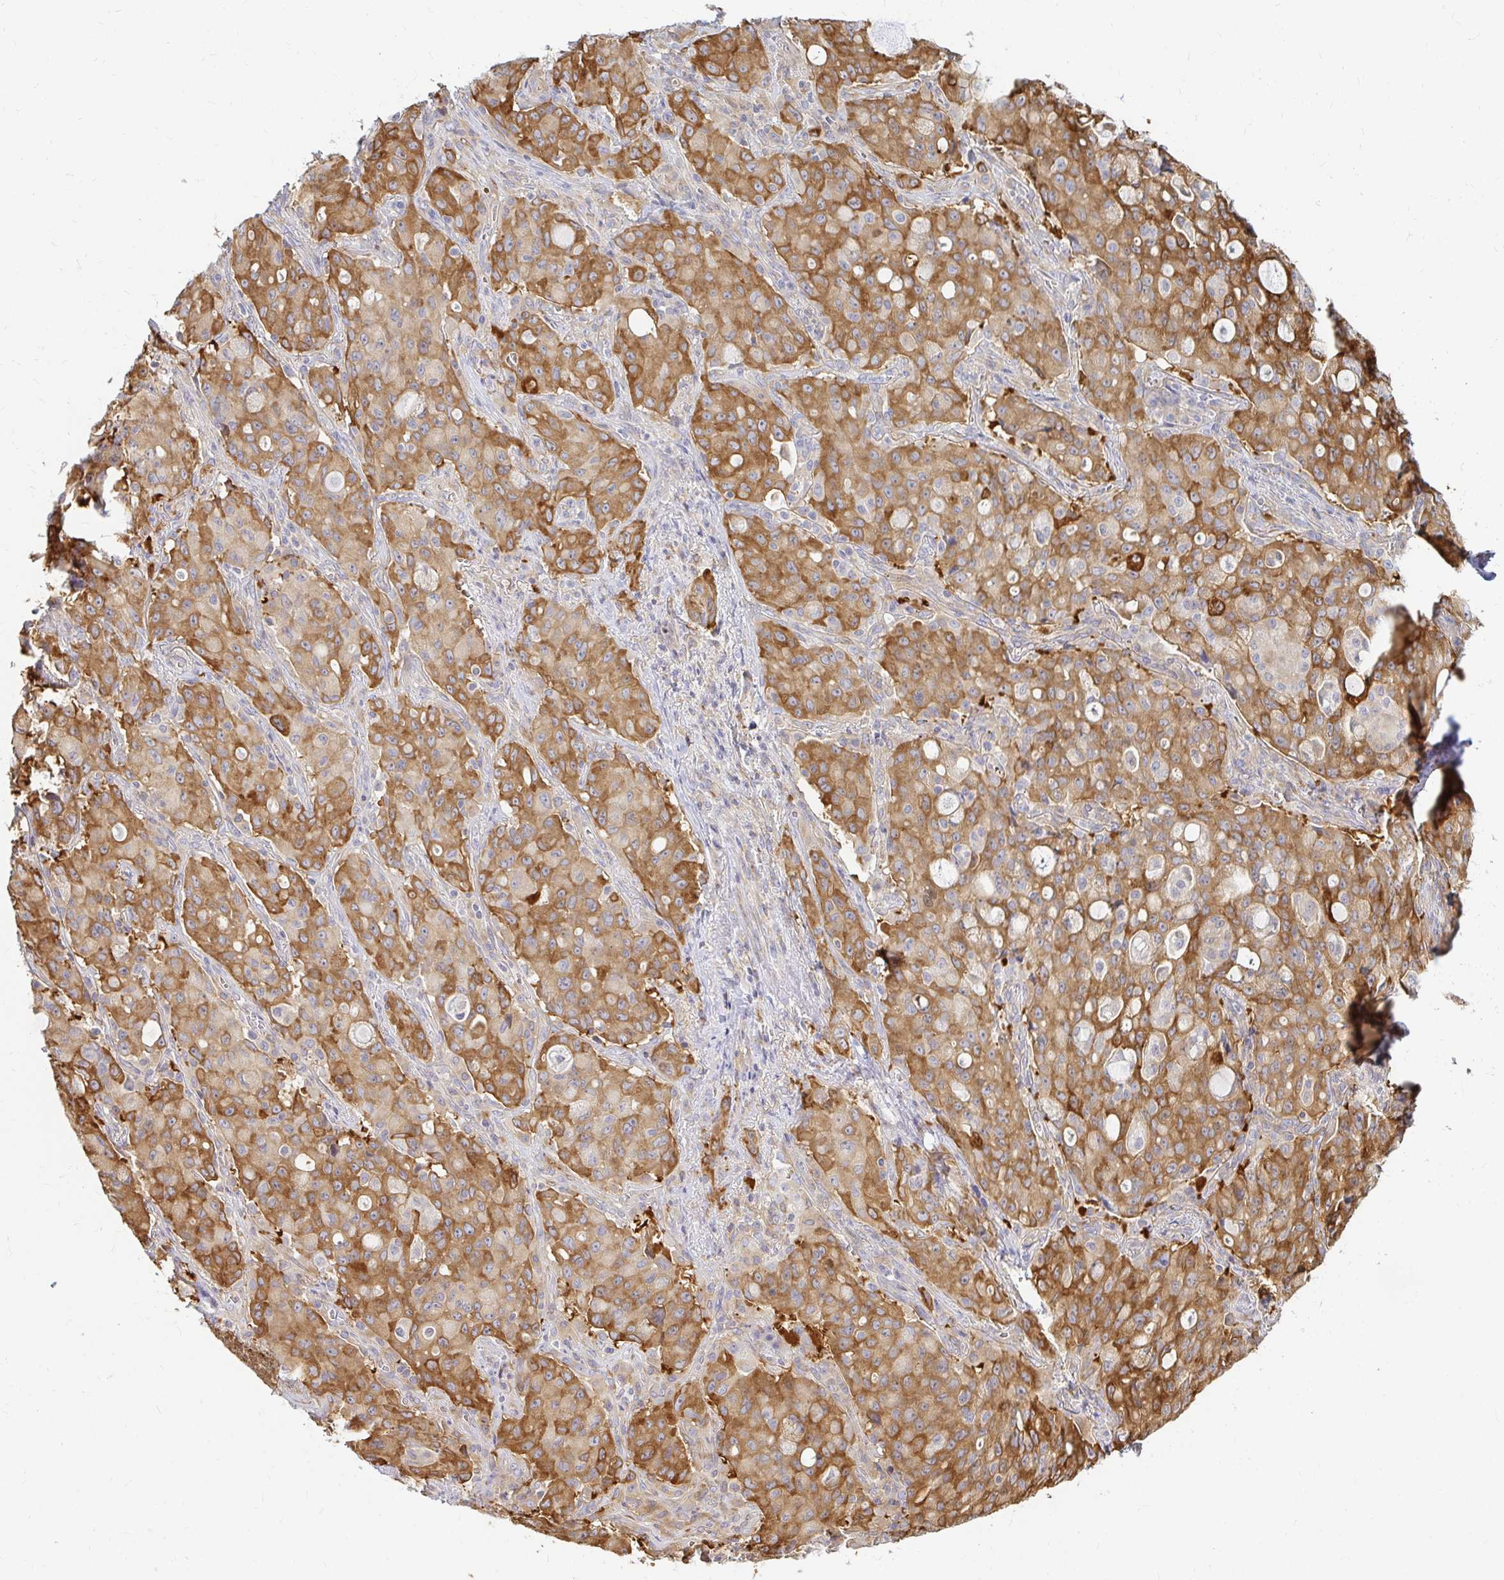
{"staining": {"intensity": "moderate", "quantity": ">75%", "location": "cytoplasmic/membranous"}, "tissue": "lung cancer", "cell_type": "Tumor cells", "image_type": "cancer", "snomed": [{"axis": "morphology", "description": "Adenocarcinoma, NOS"}, {"axis": "topography", "description": "Lung"}], "caption": "Moderate cytoplasmic/membranous protein staining is identified in approximately >75% of tumor cells in lung adenocarcinoma.", "gene": "CAST", "patient": {"sex": "female", "age": 44}}